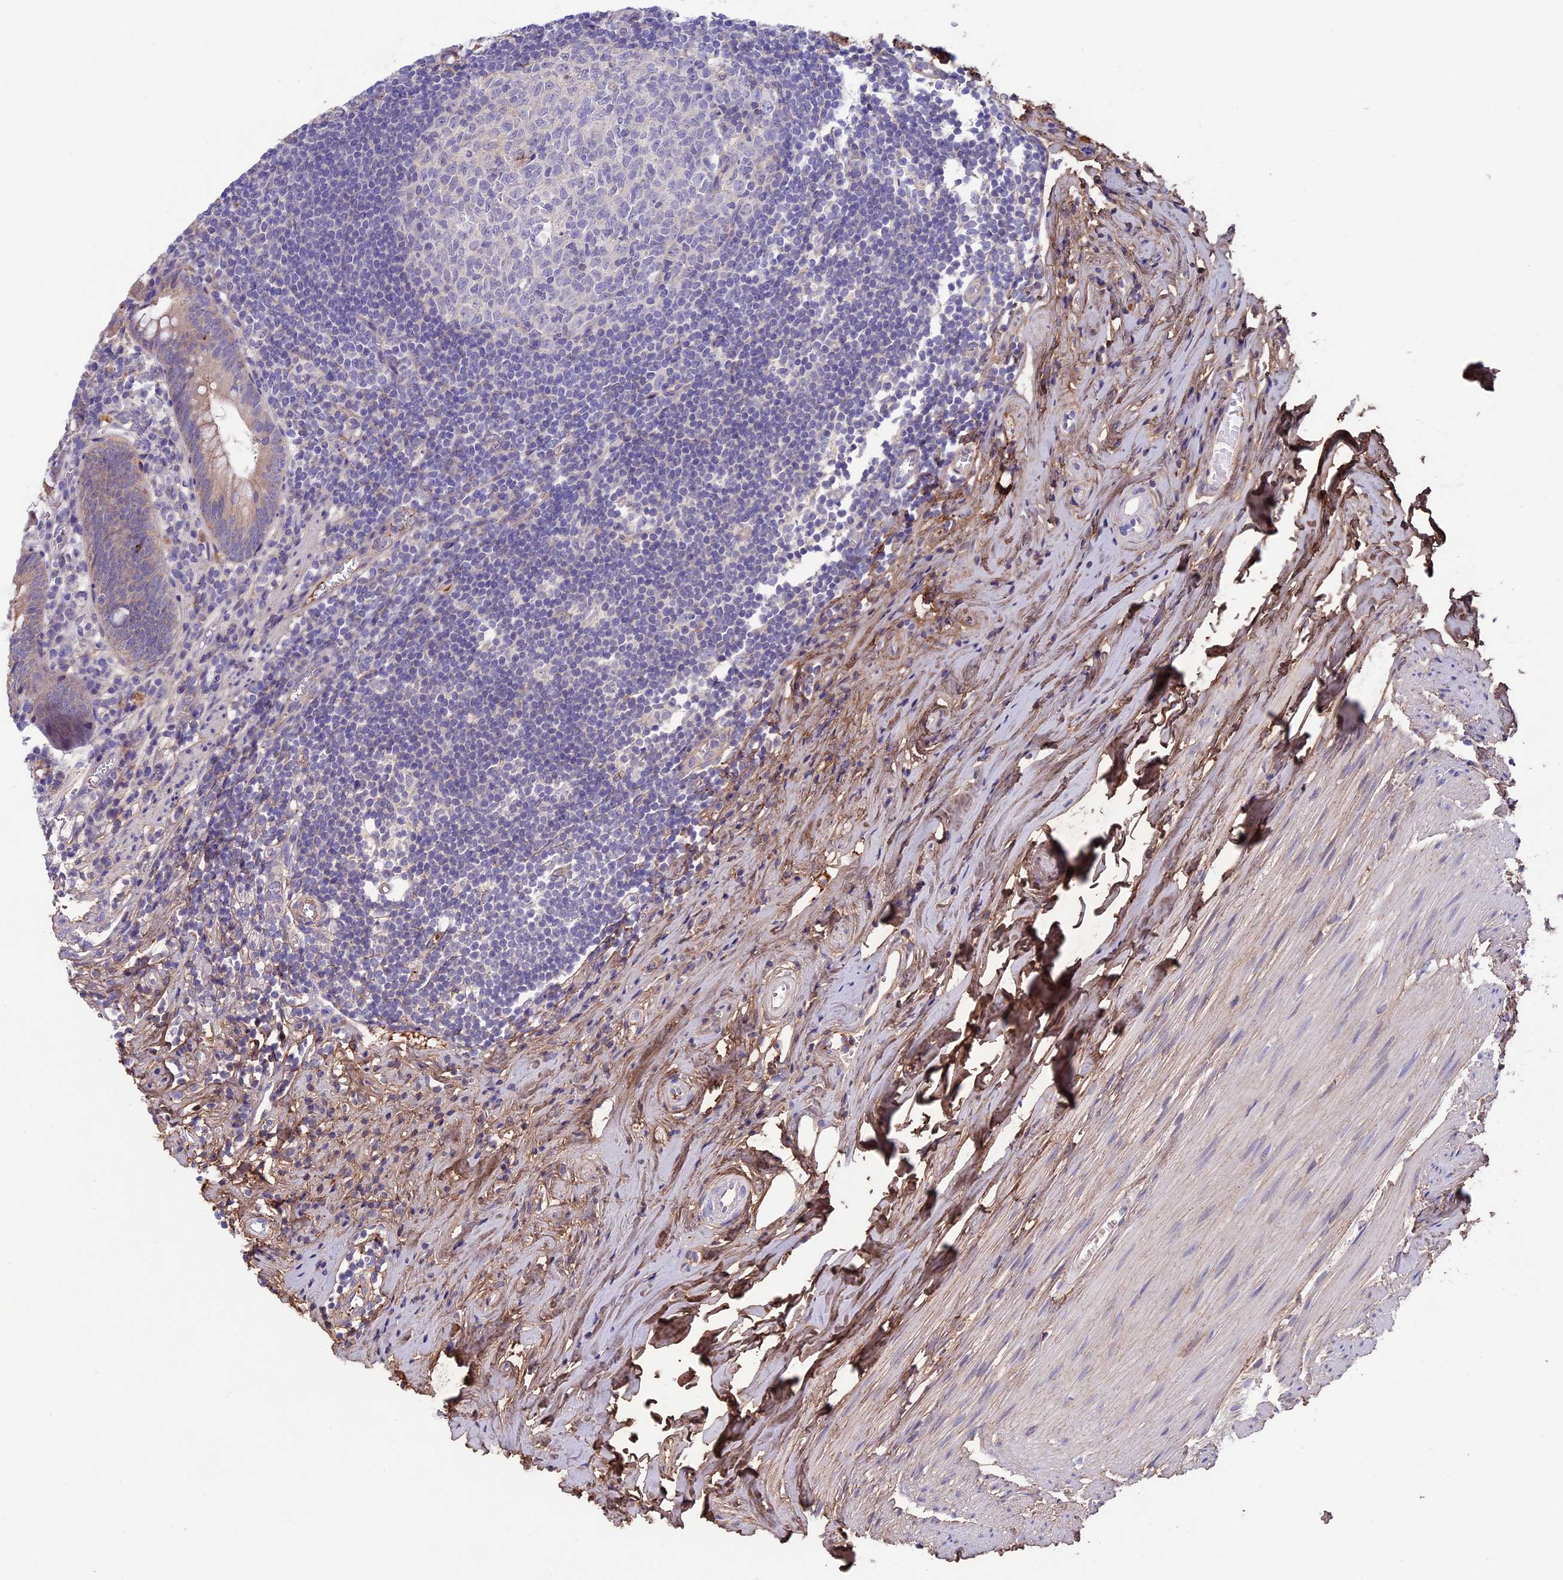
{"staining": {"intensity": "moderate", "quantity": ">75%", "location": "cytoplasmic/membranous"}, "tissue": "appendix", "cell_type": "Glandular cells", "image_type": "normal", "snomed": [{"axis": "morphology", "description": "Normal tissue, NOS"}, {"axis": "topography", "description": "Appendix"}], "caption": "Glandular cells reveal moderate cytoplasmic/membranous expression in approximately >75% of cells in unremarkable appendix. The protein is shown in brown color, while the nuclei are stained blue.", "gene": "COL4A3", "patient": {"sex": "female", "age": 51}}